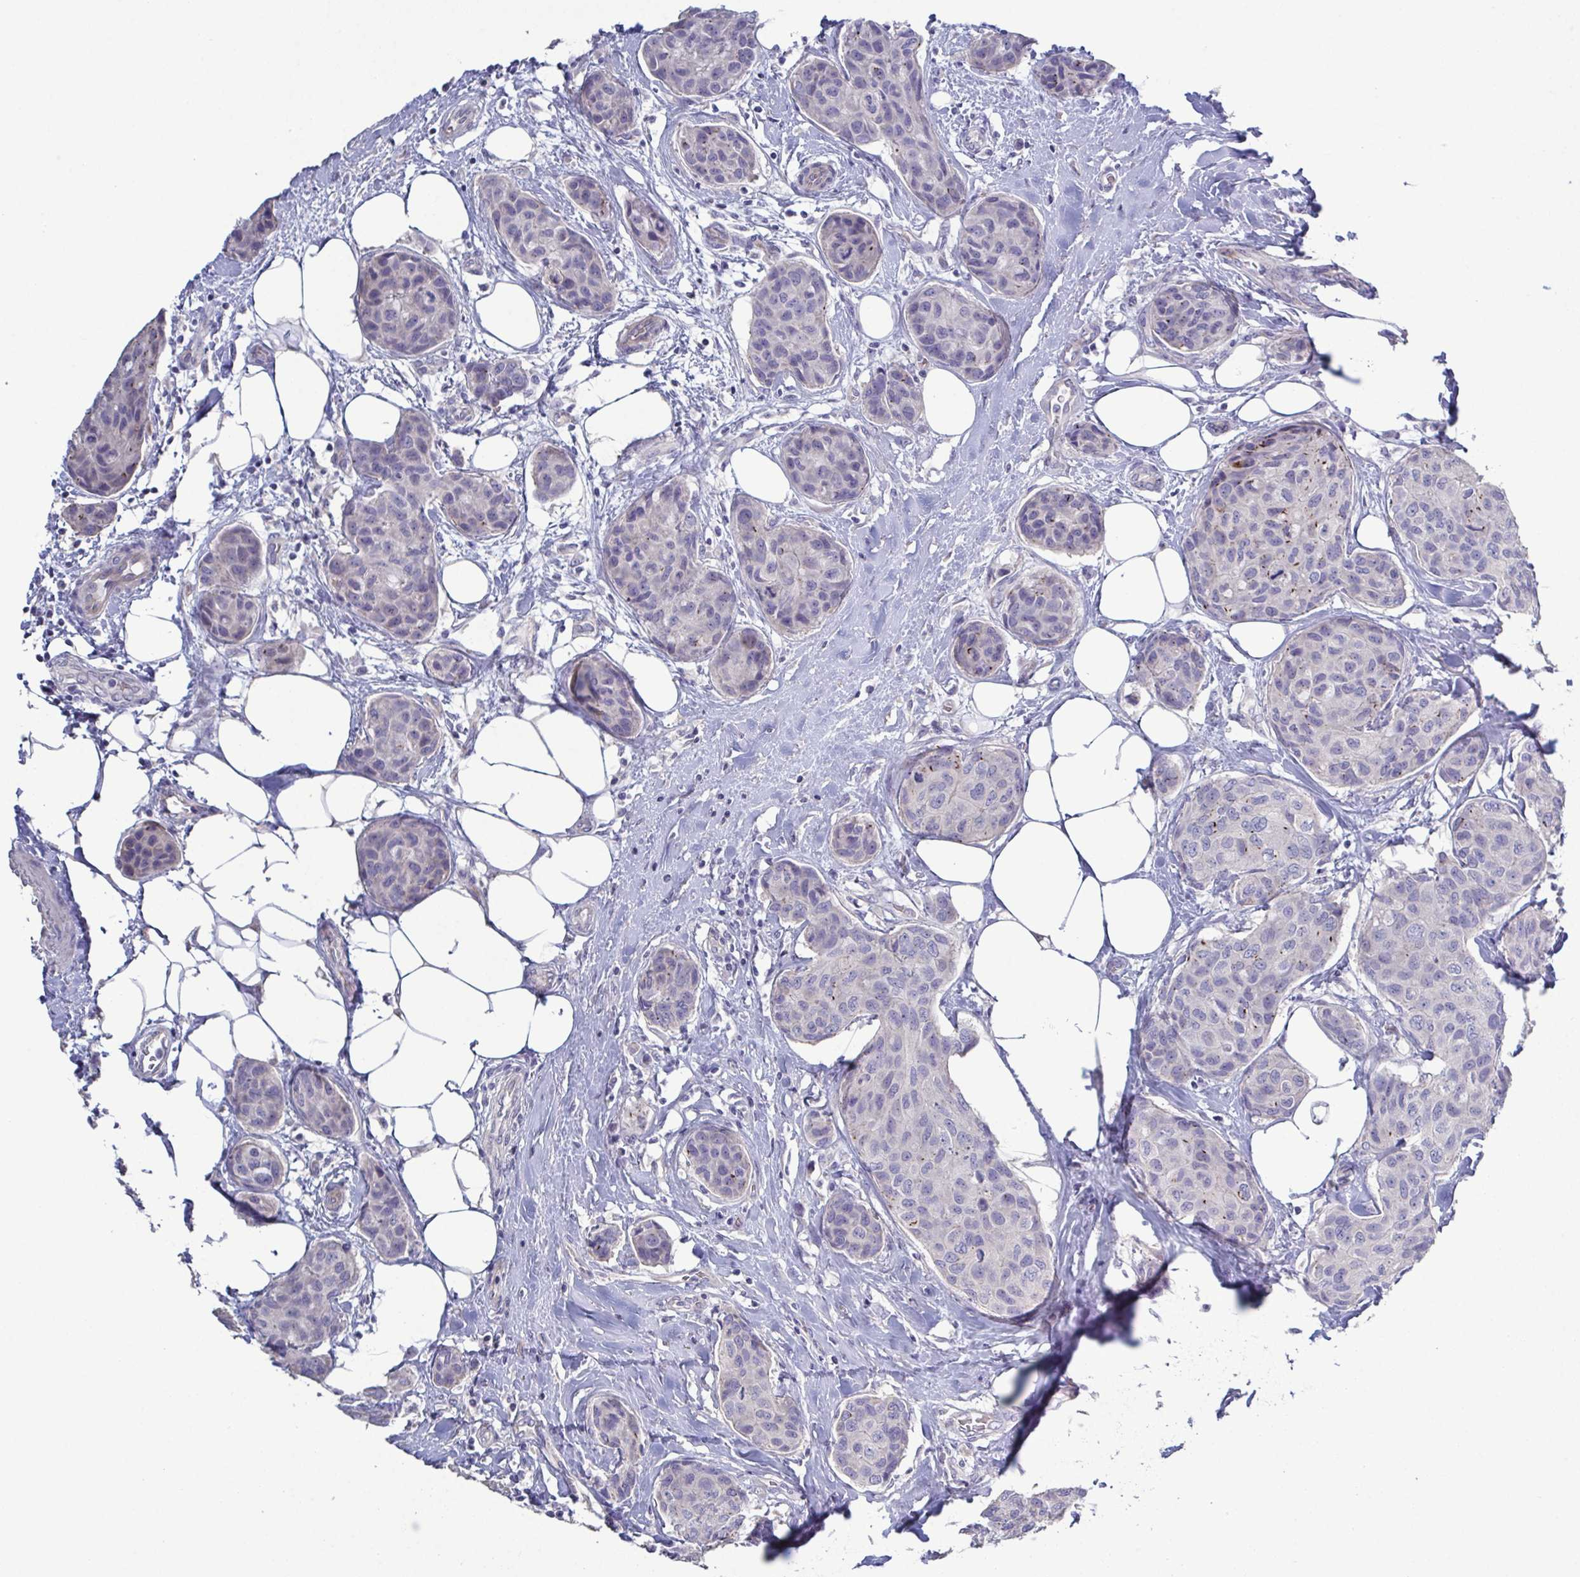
{"staining": {"intensity": "negative", "quantity": "none", "location": "none"}, "tissue": "breast cancer", "cell_type": "Tumor cells", "image_type": "cancer", "snomed": [{"axis": "morphology", "description": "Duct carcinoma"}, {"axis": "topography", "description": "Breast"}], "caption": "There is no significant positivity in tumor cells of breast cancer (intraductal carcinoma).", "gene": "GLDC", "patient": {"sex": "female", "age": 80}}